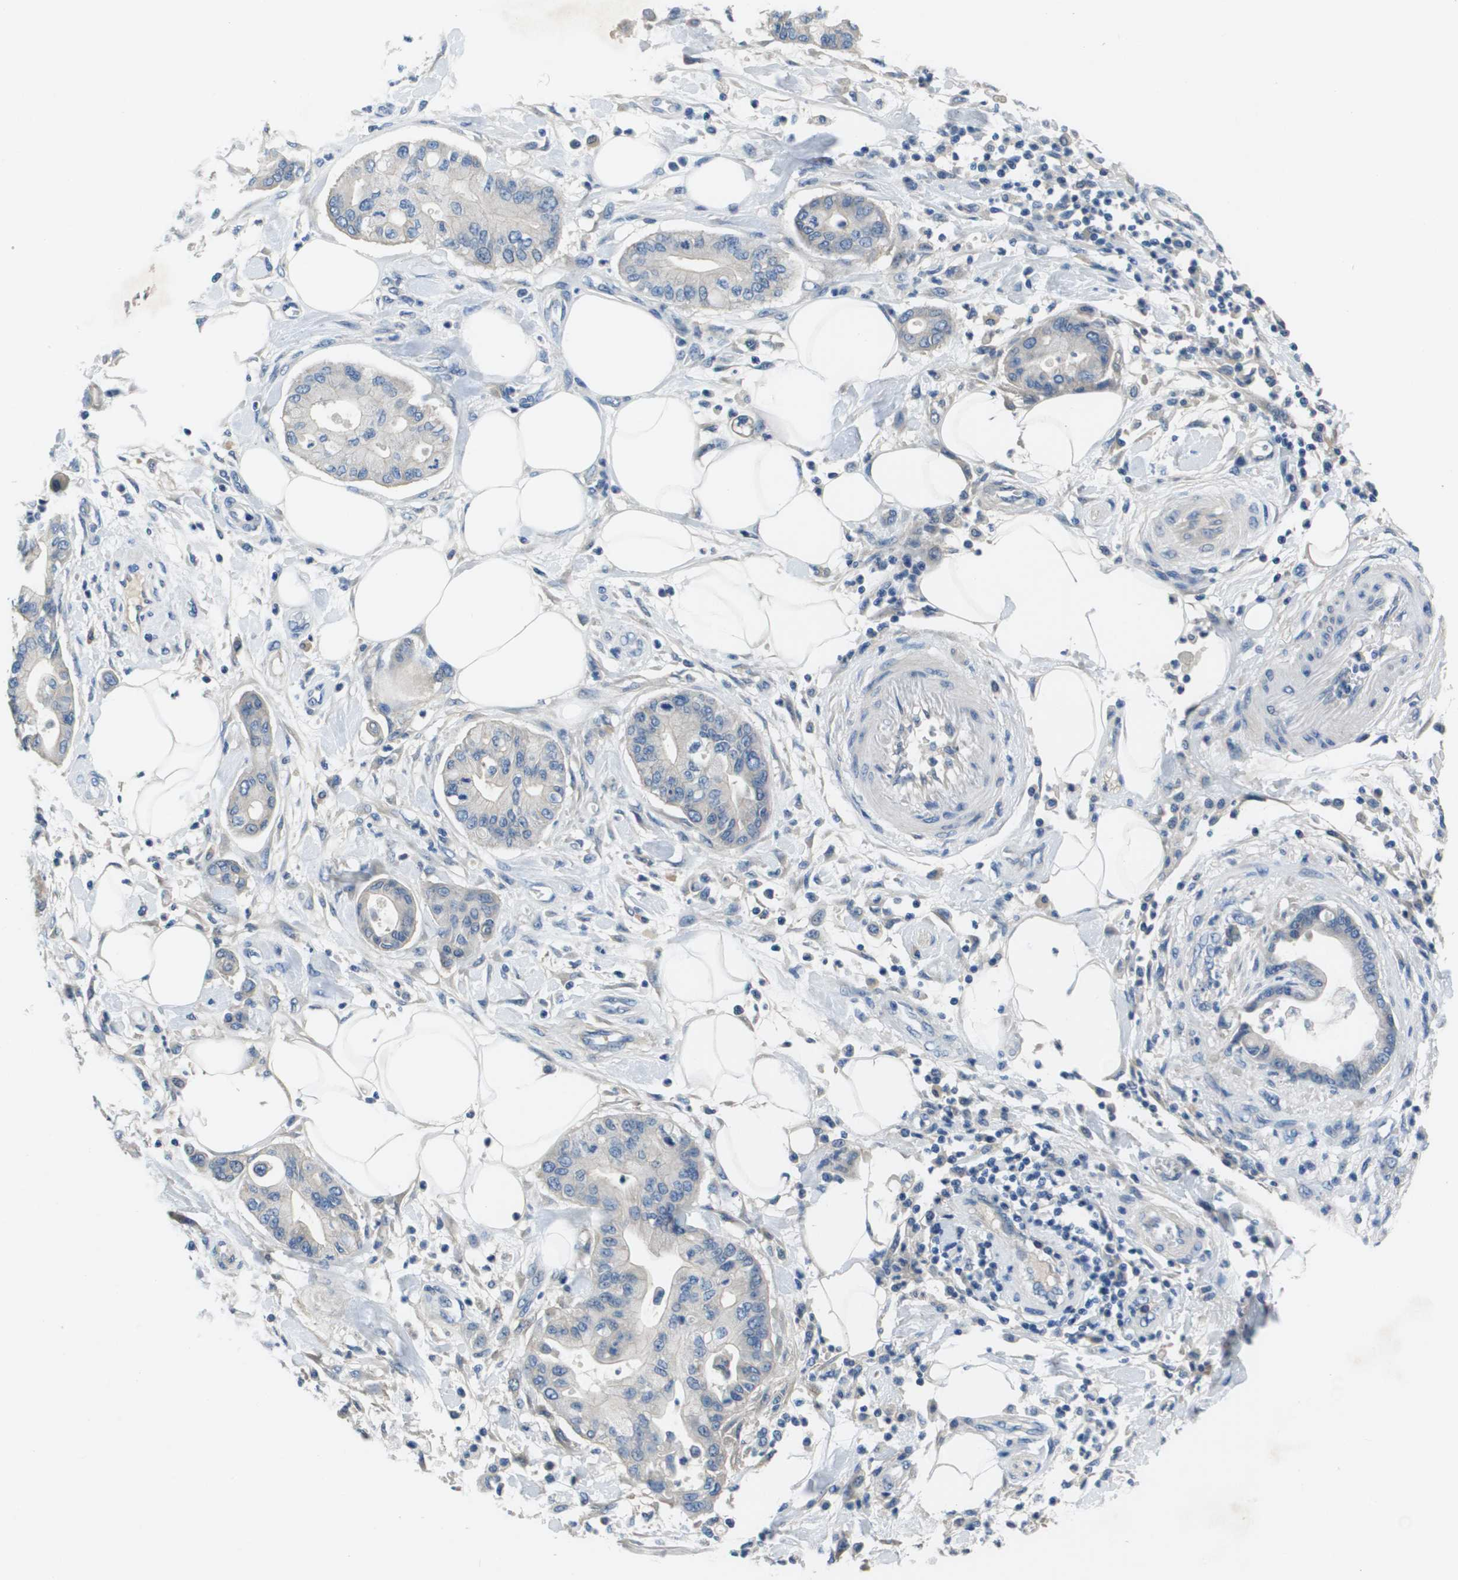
{"staining": {"intensity": "negative", "quantity": "none", "location": "none"}, "tissue": "pancreatic cancer", "cell_type": "Tumor cells", "image_type": "cancer", "snomed": [{"axis": "morphology", "description": "Adenocarcinoma, NOS"}, {"axis": "morphology", "description": "Adenocarcinoma, metastatic, NOS"}, {"axis": "topography", "description": "Lymph node"}, {"axis": "topography", "description": "Pancreas"}, {"axis": "topography", "description": "Duodenum"}], "caption": "There is no significant positivity in tumor cells of pancreatic cancer (adenocarcinoma).", "gene": "NCS1", "patient": {"sex": "female", "age": 64}}